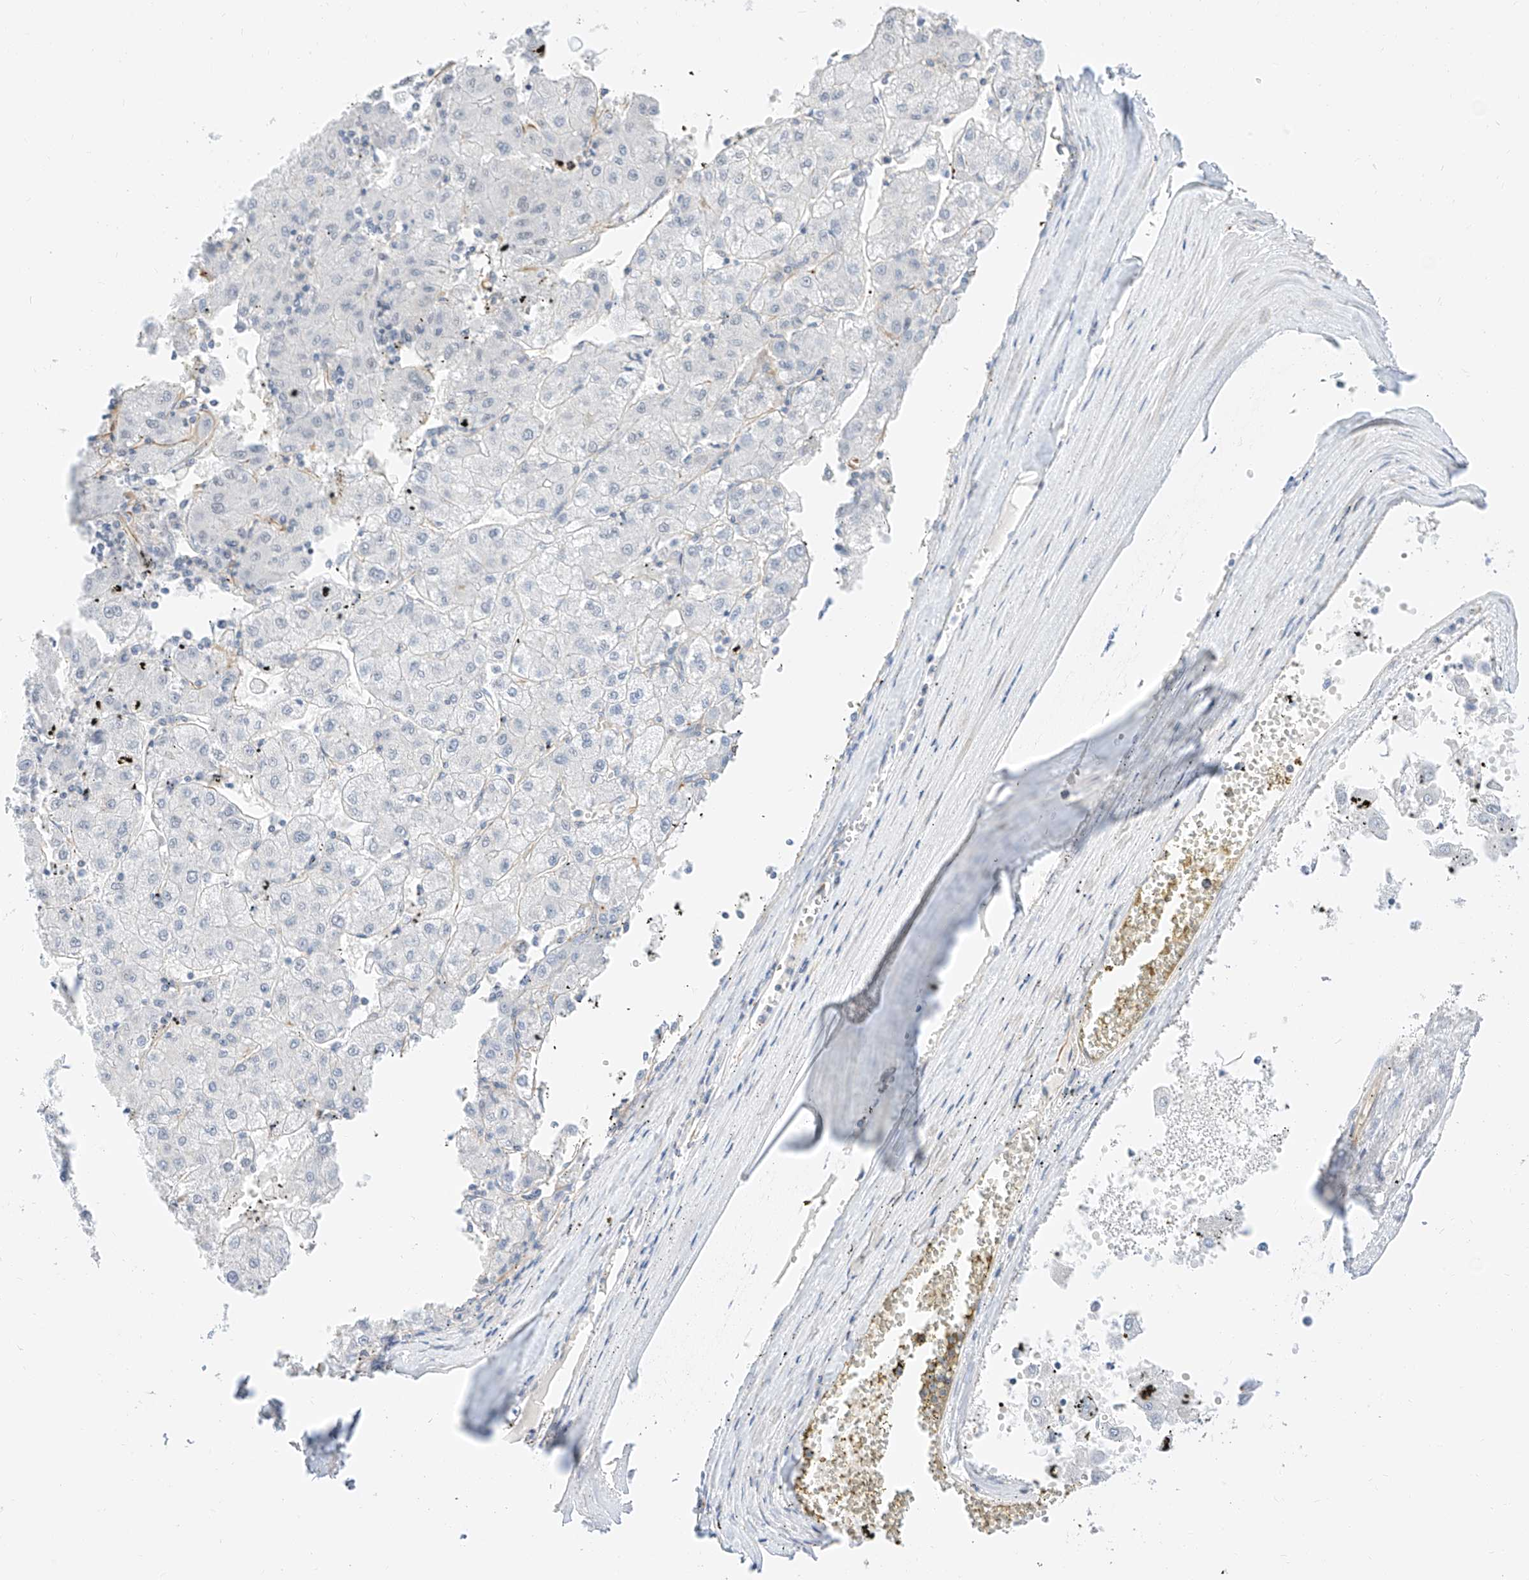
{"staining": {"intensity": "negative", "quantity": "none", "location": "none"}, "tissue": "liver cancer", "cell_type": "Tumor cells", "image_type": "cancer", "snomed": [{"axis": "morphology", "description": "Carcinoma, Hepatocellular, NOS"}, {"axis": "topography", "description": "Liver"}], "caption": "This histopathology image is of liver cancer stained with IHC to label a protein in brown with the nuclei are counter-stained blue. There is no staining in tumor cells. (DAB IHC, high magnification).", "gene": "CDCP2", "patient": {"sex": "male", "age": 72}}